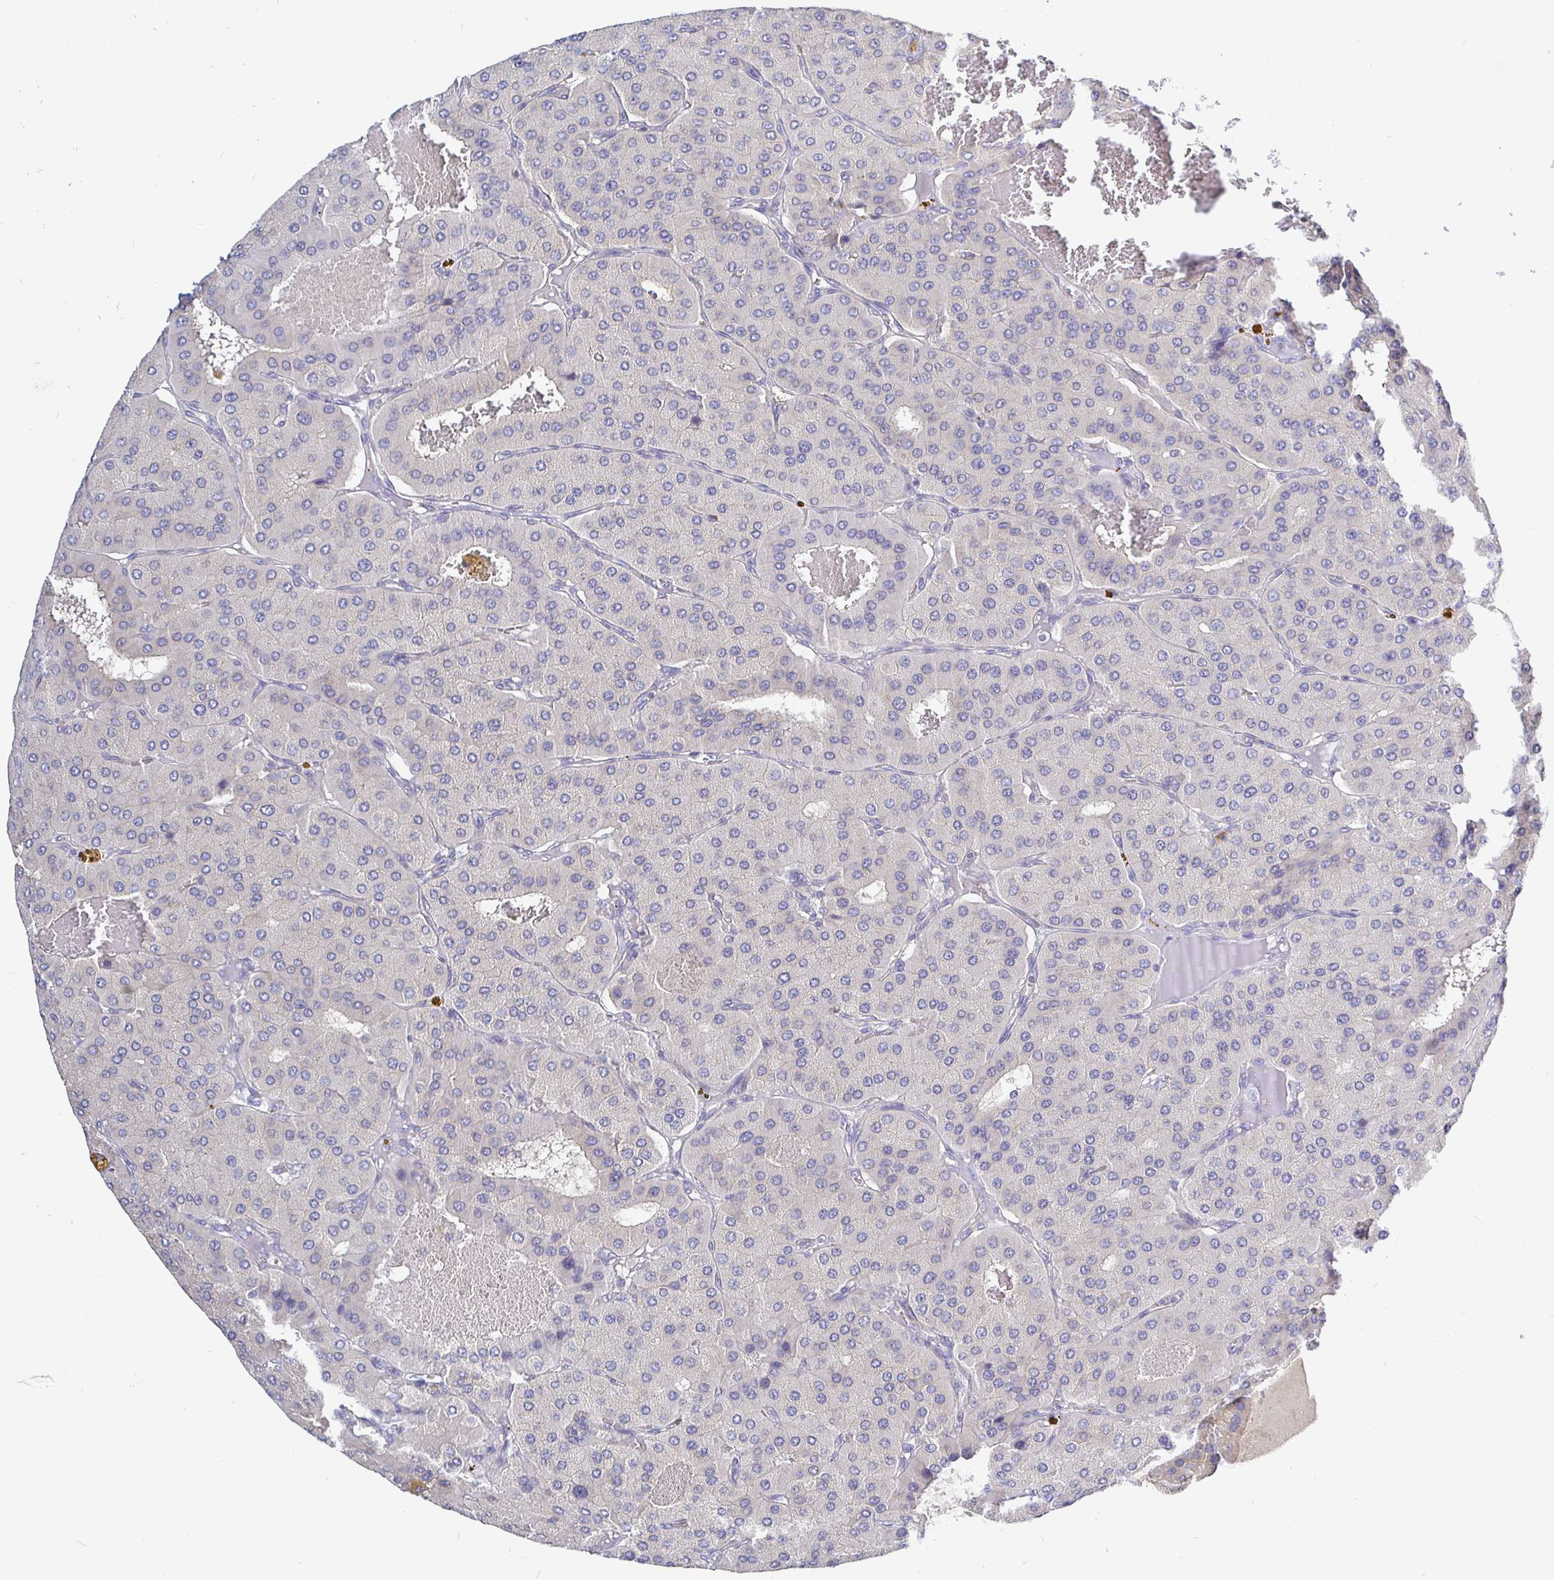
{"staining": {"intensity": "negative", "quantity": "none", "location": "none"}, "tissue": "parathyroid gland", "cell_type": "Glandular cells", "image_type": "normal", "snomed": [{"axis": "morphology", "description": "Normal tissue, NOS"}, {"axis": "morphology", "description": "Adenoma, NOS"}, {"axis": "topography", "description": "Parathyroid gland"}], "caption": "IHC micrograph of normal parathyroid gland stained for a protein (brown), which displays no positivity in glandular cells.", "gene": "KIF21A", "patient": {"sex": "female", "age": 86}}